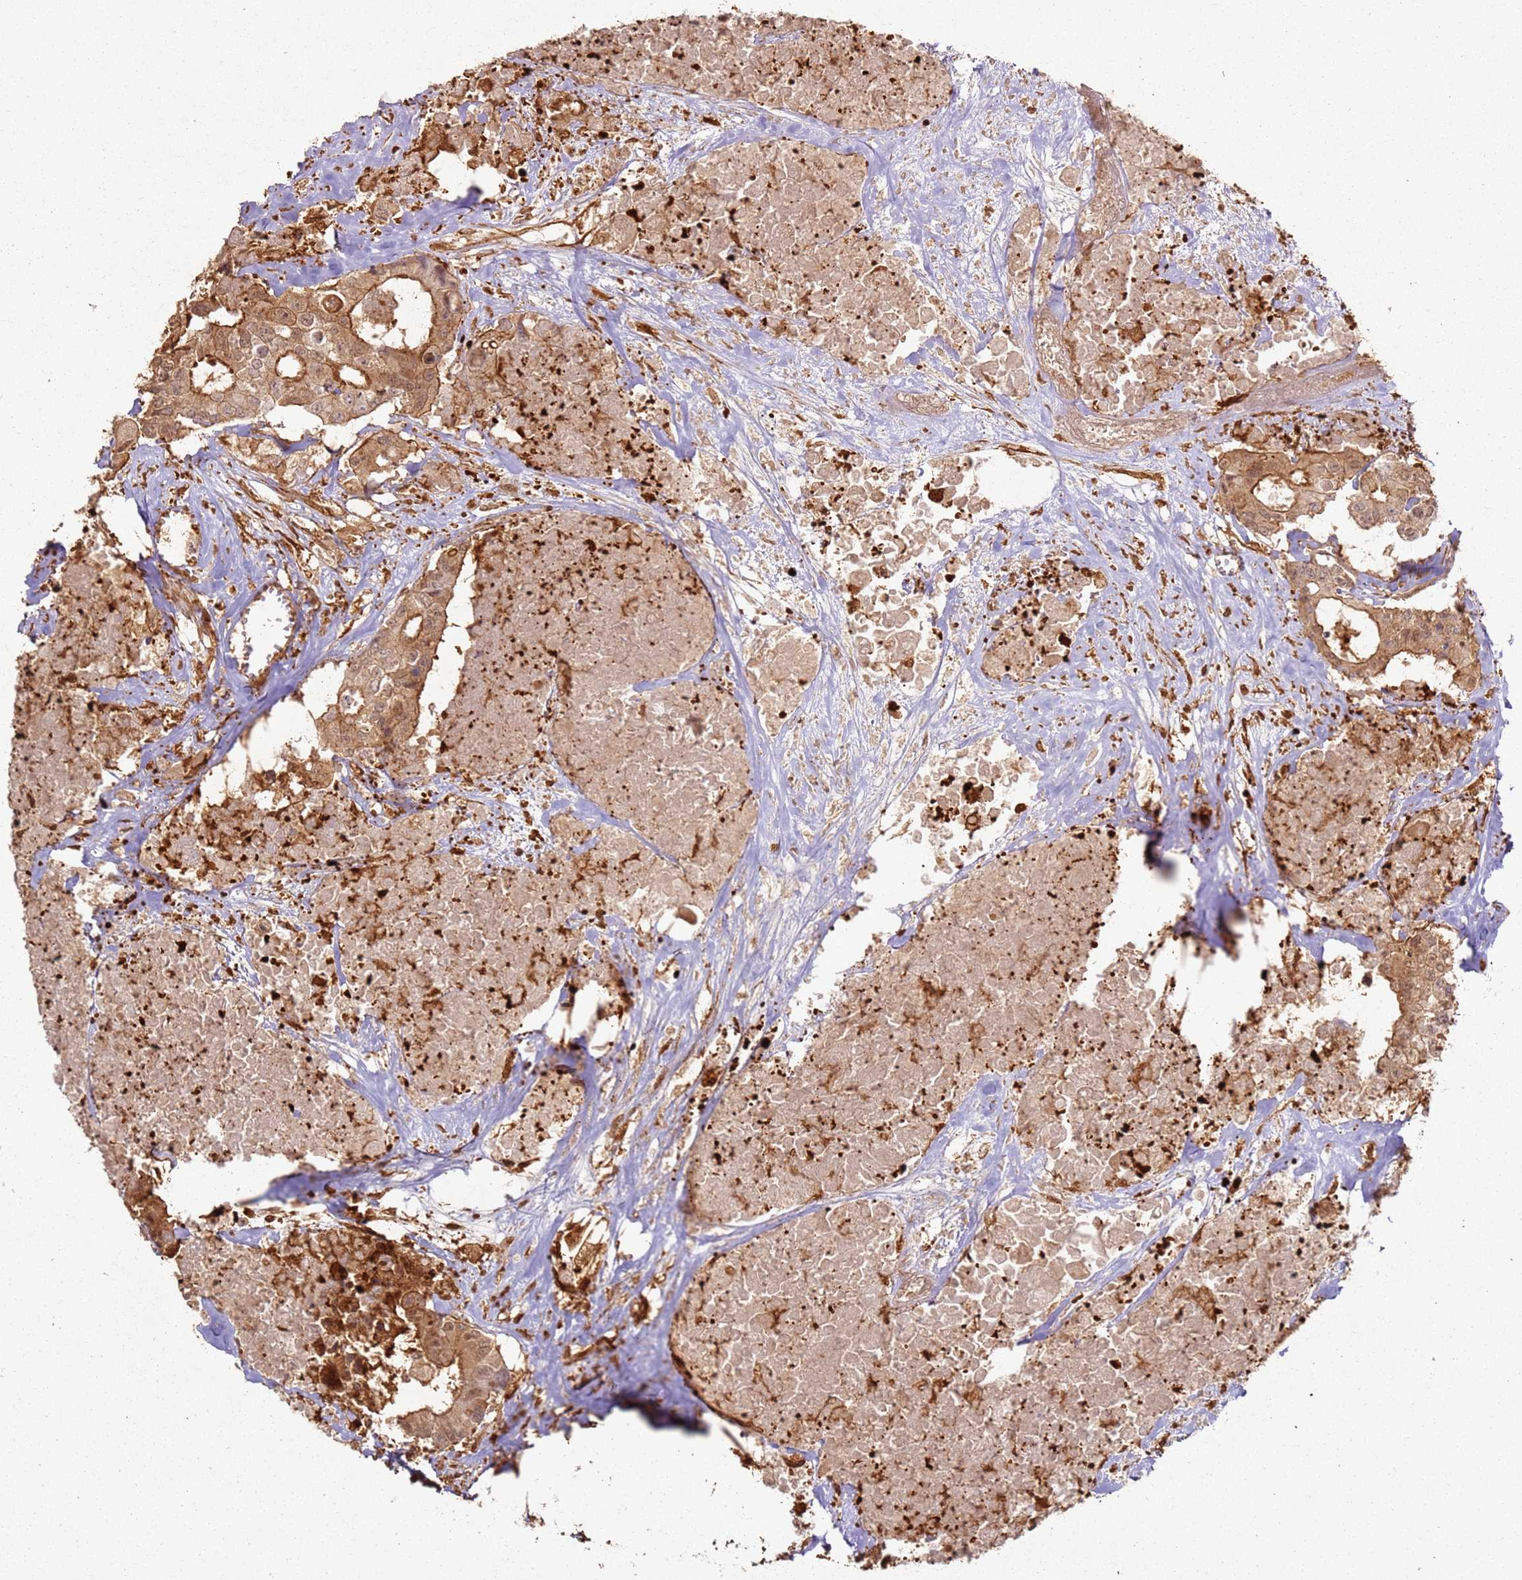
{"staining": {"intensity": "moderate", "quantity": ">75%", "location": "cytoplasmic/membranous"}, "tissue": "colorectal cancer", "cell_type": "Tumor cells", "image_type": "cancer", "snomed": [{"axis": "morphology", "description": "Adenocarcinoma, NOS"}, {"axis": "topography", "description": "Colon"}], "caption": "High-power microscopy captured an IHC micrograph of adenocarcinoma (colorectal), revealing moderate cytoplasmic/membranous positivity in about >75% of tumor cells. (brown staining indicates protein expression, while blue staining denotes nuclei).", "gene": "ZNF776", "patient": {"sex": "male", "age": 77}}